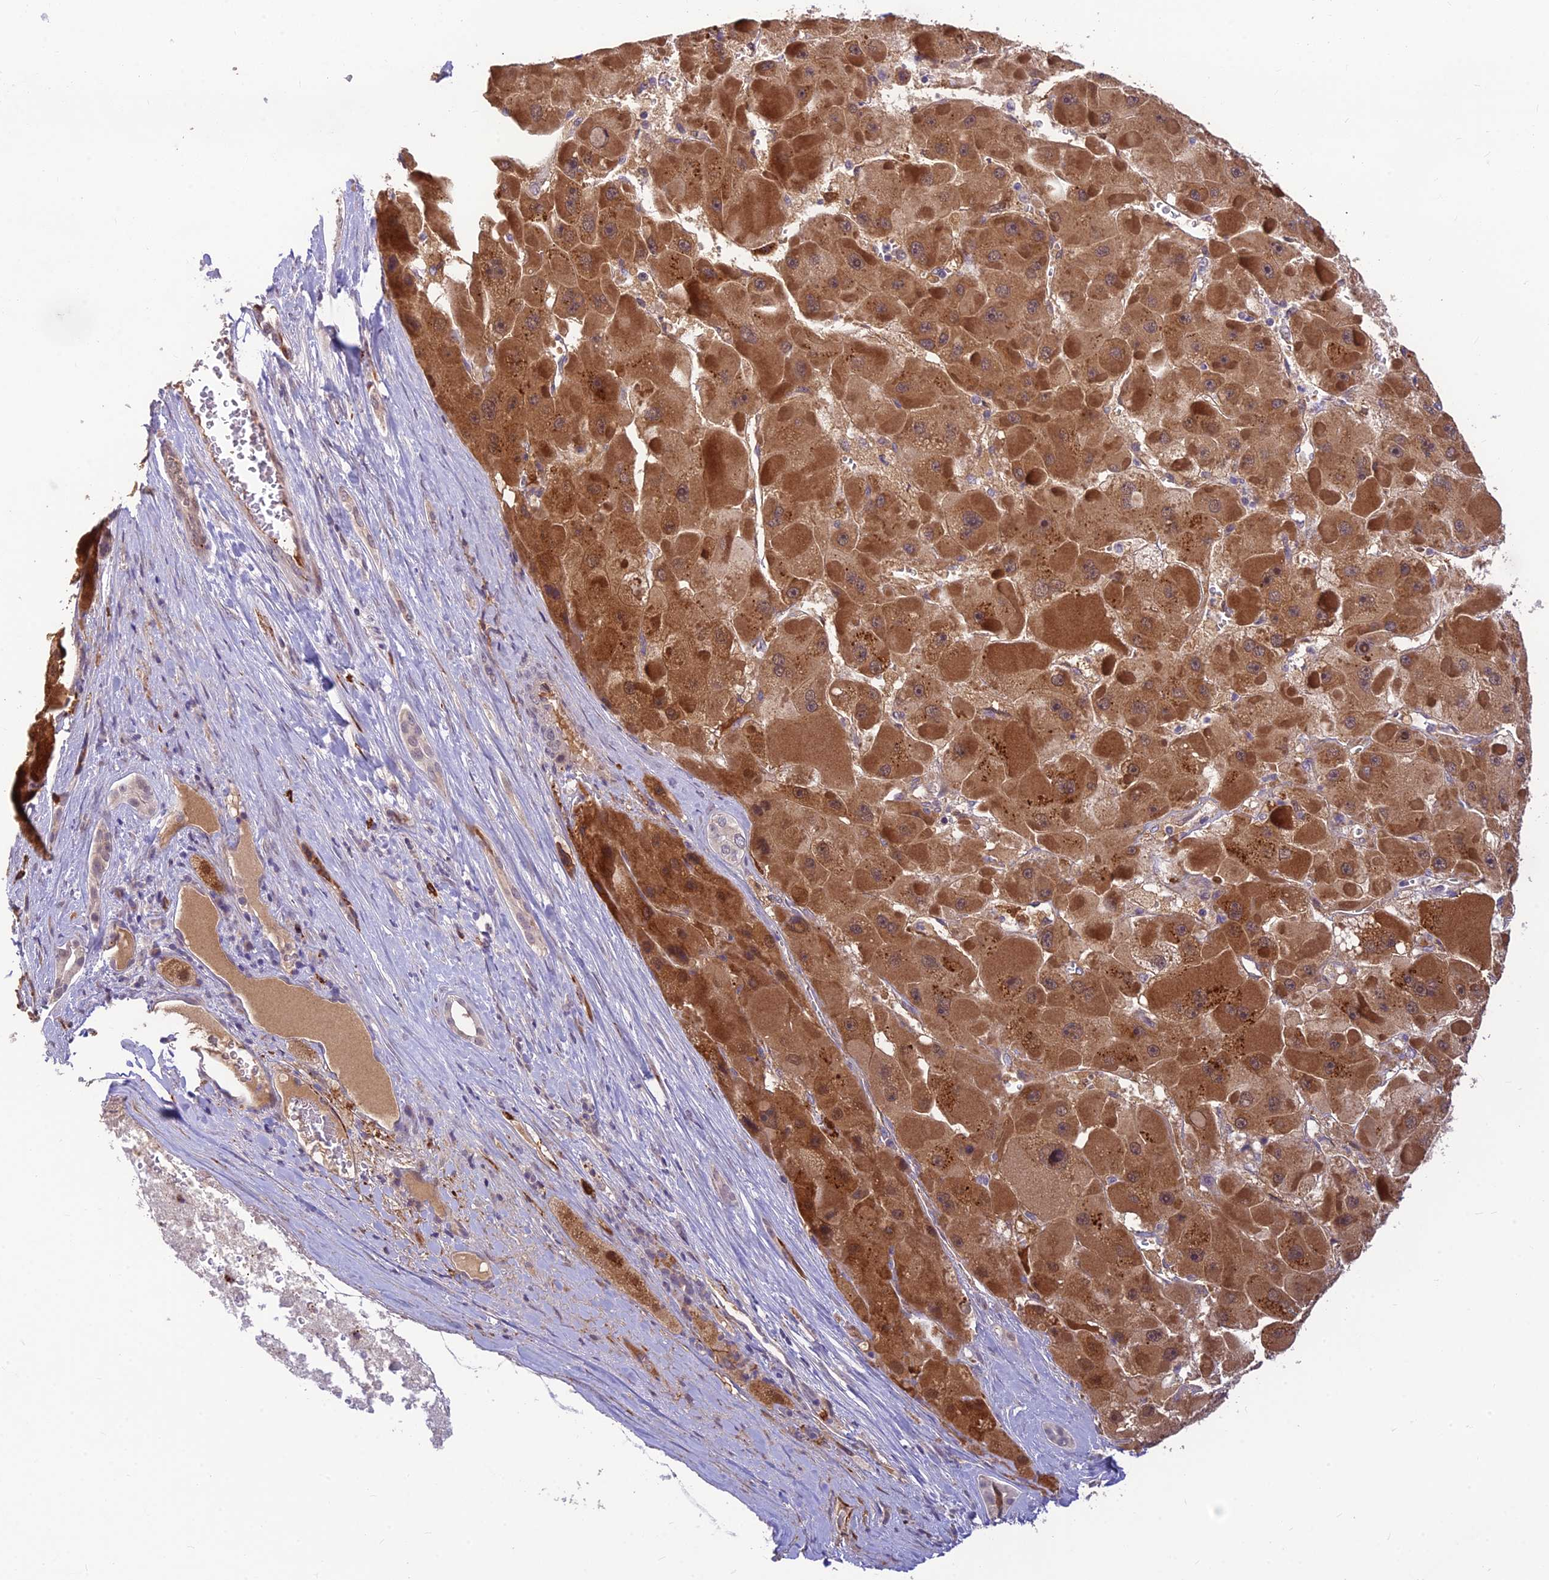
{"staining": {"intensity": "strong", "quantity": ">75%", "location": "cytoplasmic/membranous"}, "tissue": "liver cancer", "cell_type": "Tumor cells", "image_type": "cancer", "snomed": [{"axis": "morphology", "description": "Carcinoma, Hepatocellular, NOS"}, {"axis": "topography", "description": "Liver"}], "caption": "High-magnification brightfield microscopy of liver cancer stained with DAB (brown) and counterstained with hematoxylin (blue). tumor cells exhibit strong cytoplasmic/membranous positivity is appreciated in about>75% of cells.", "gene": "ASPDH", "patient": {"sex": "female", "age": 73}}